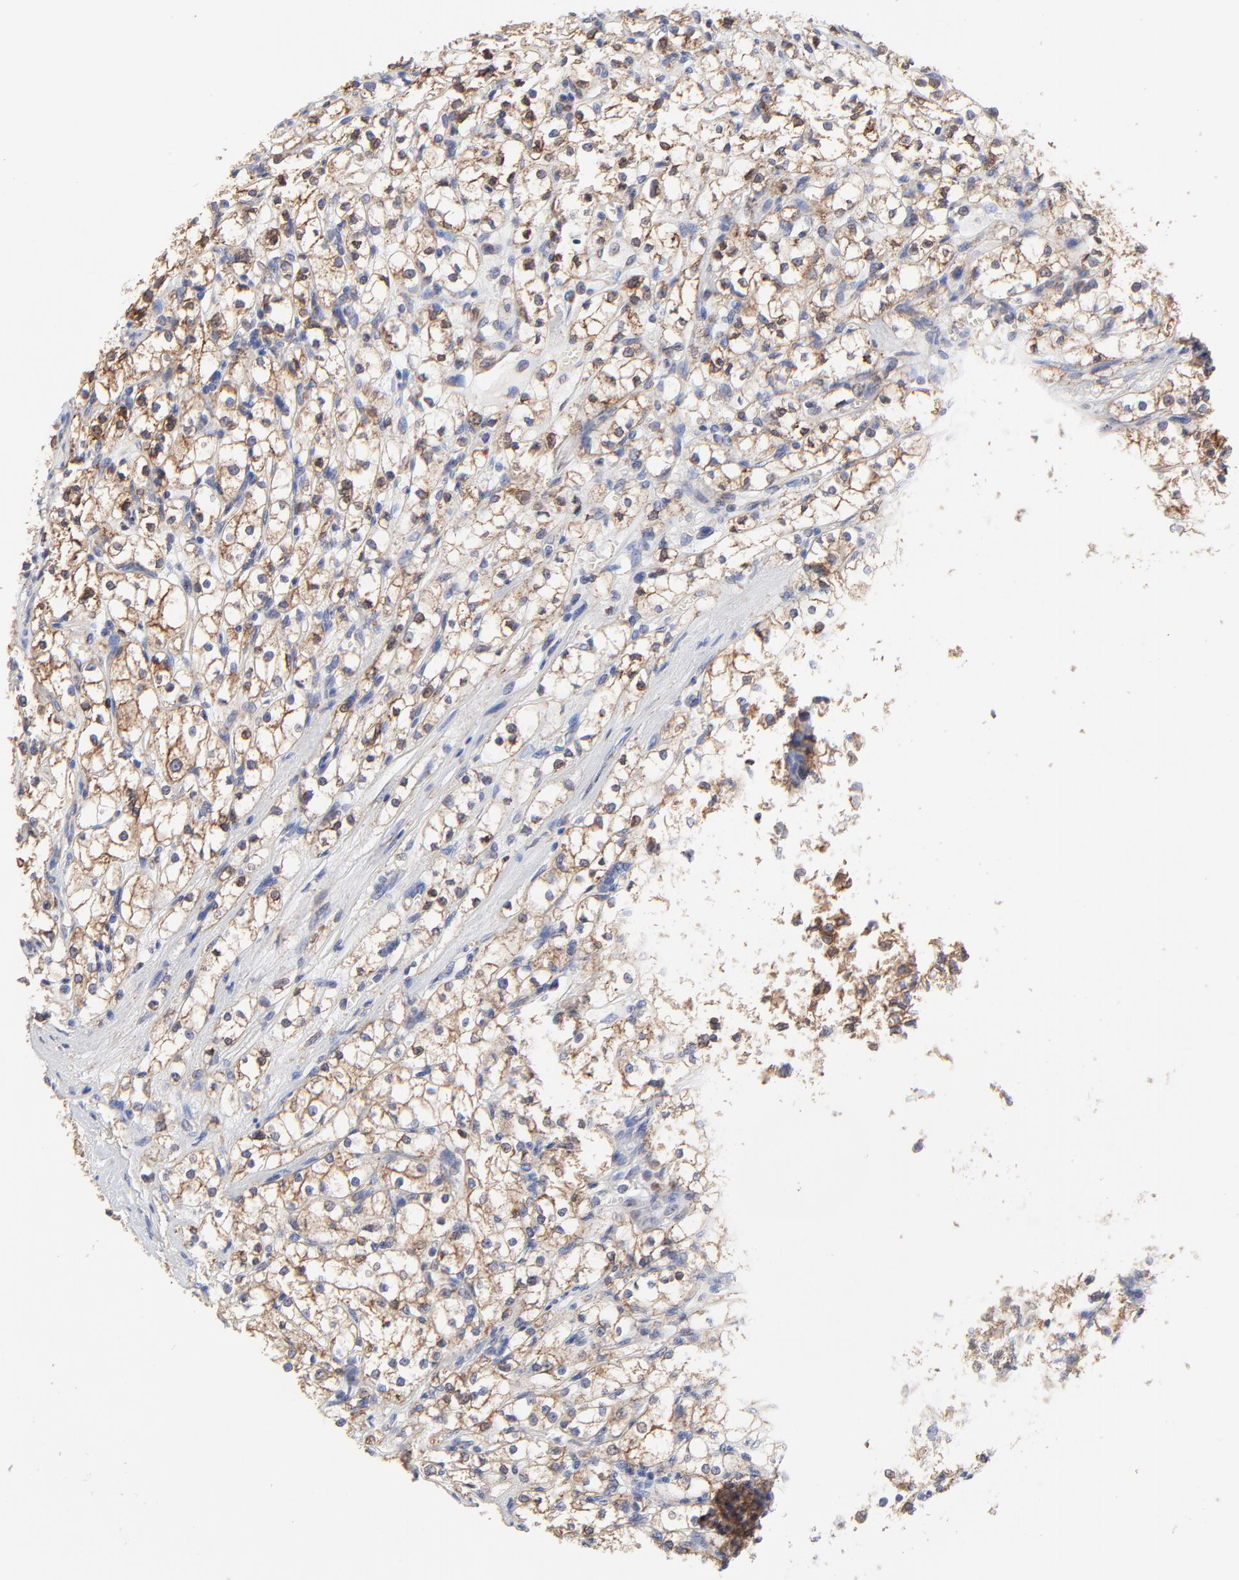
{"staining": {"intensity": "moderate", "quantity": ">75%", "location": "cytoplasmic/membranous"}, "tissue": "renal cancer", "cell_type": "Tumor cells", "image_type": "cancer", "snomed": [{"axis": "morphology", "description": "Adenocarcinoma, NOS"}, {"axis": "topography", "description": "Kidney"}], "caption": "Renal cancer (adenocarcinoma) tissue shows moderate cytoplasmic/membranous expression in about >75% of tumor cells", "gene": "LMAN1", "patient": {"sex": "male", "age": 61}}